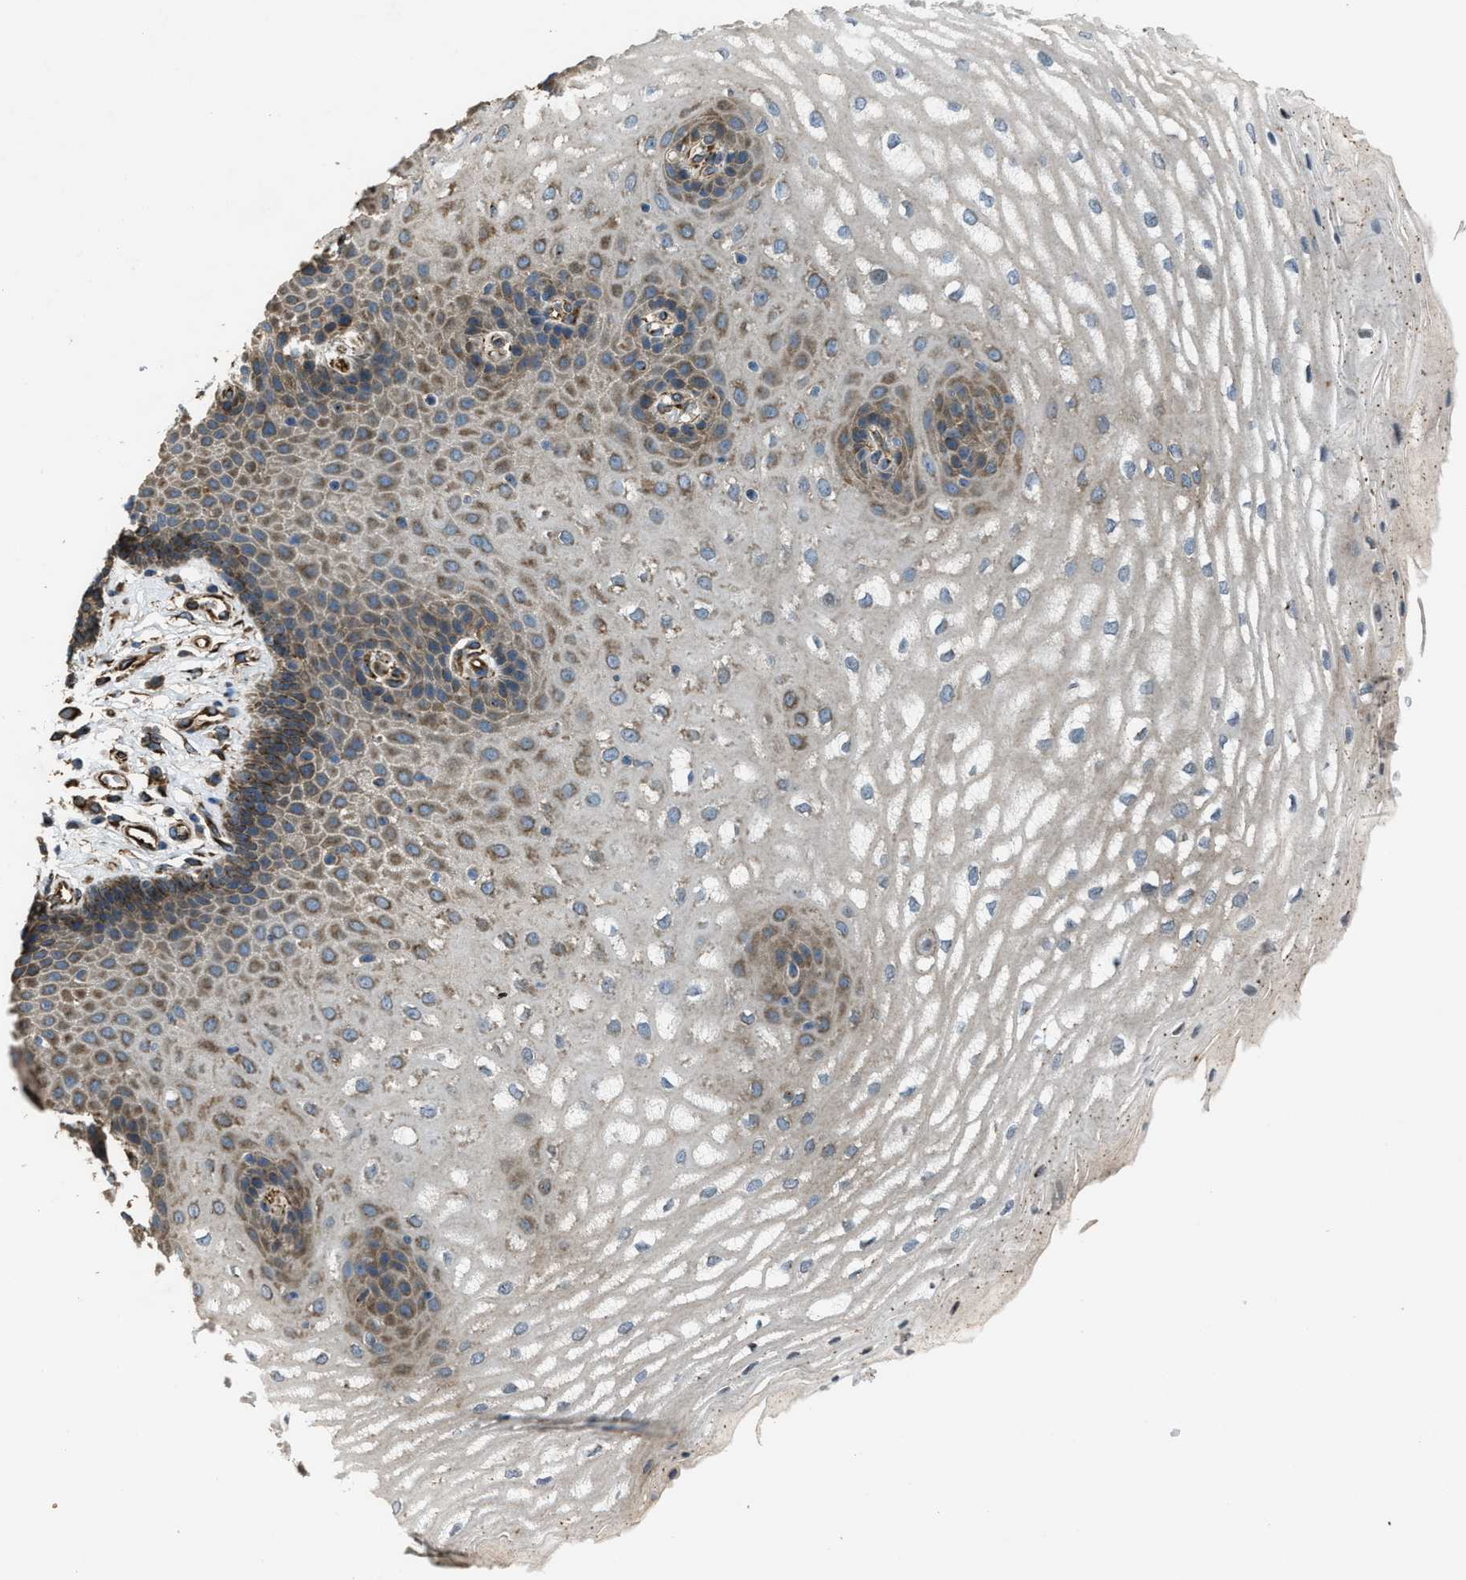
{"staining": {"intensity": "moderate", "quantity": ">75%", "location": "cytoplasmic/membranous"}, "tissue": "esophagus", "cell_type": "Squamous epithelial cells", "image_type": "normal", "snomed": [{"axis": "morphology", "description": "Normal tissue, NOS"}, {"axis": "topography", "description": "Esophagus"}], "caption": "This is an image of IHC staining of unremarkable esophagus, which shows moderate expression in the cytoplasmic/membranous of squamous epithelial cells.", "gene": "TRPC1", "patient": {"sex": "male", "age": 54}}